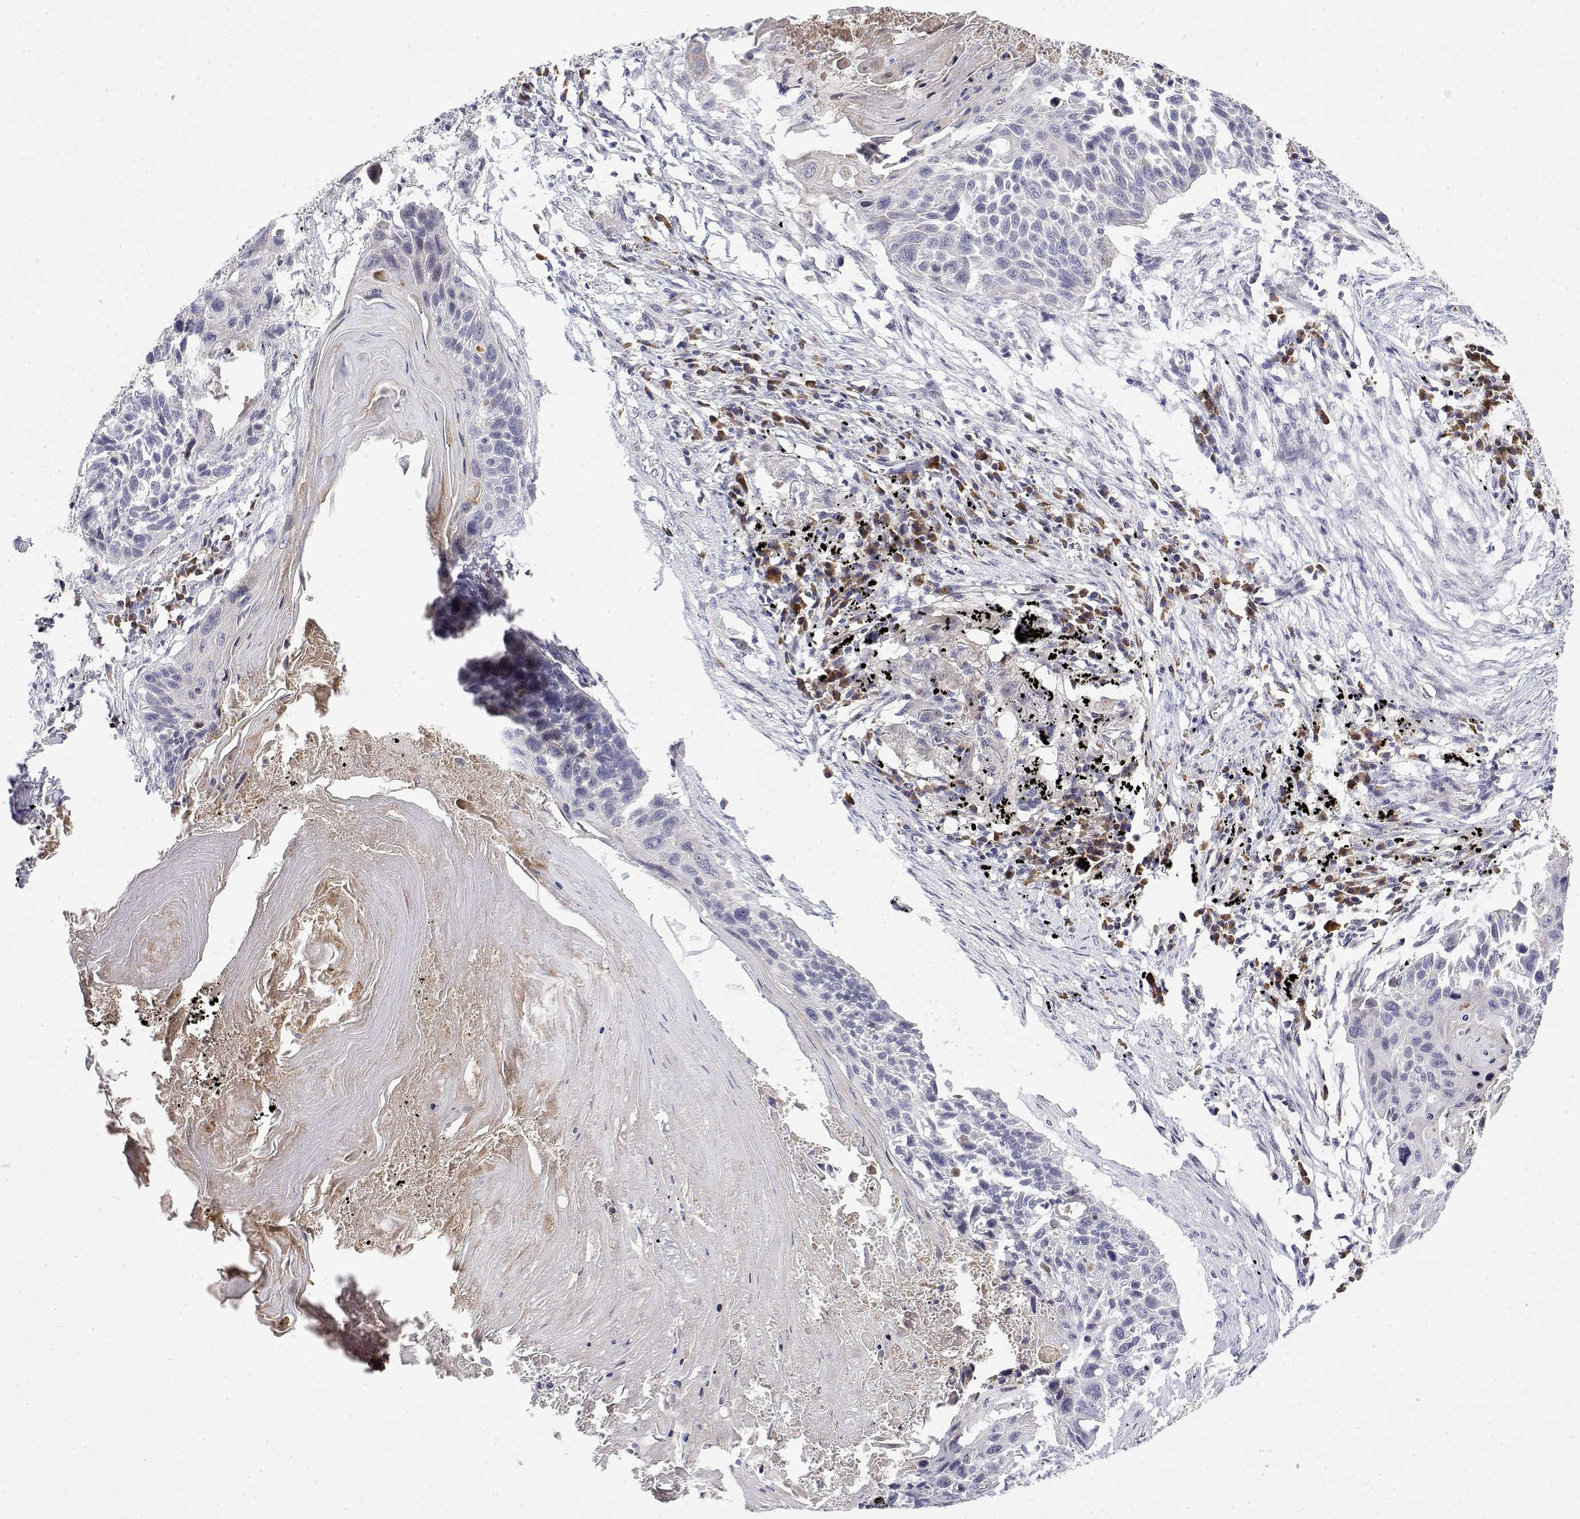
{"staining": {"intensity": "negative", "quantity": "none", "location": "none"}, "tissue": "lung cancer", "cell_type": "Tumor cells", "image_type": "cancer", "snomed": [{"axis": "morphology", "description": "Squamous cell carcinoma, NOS"}, {"axis": "topography", "description": "Lung"}], "caption": "Lung cancer (squamous cell carcinoma) was stained to show a protein in brown. There is no significant positivity in tumor cells.", "gene": "IGFBP4", "patient": {"sex": "male", "age": 78}}